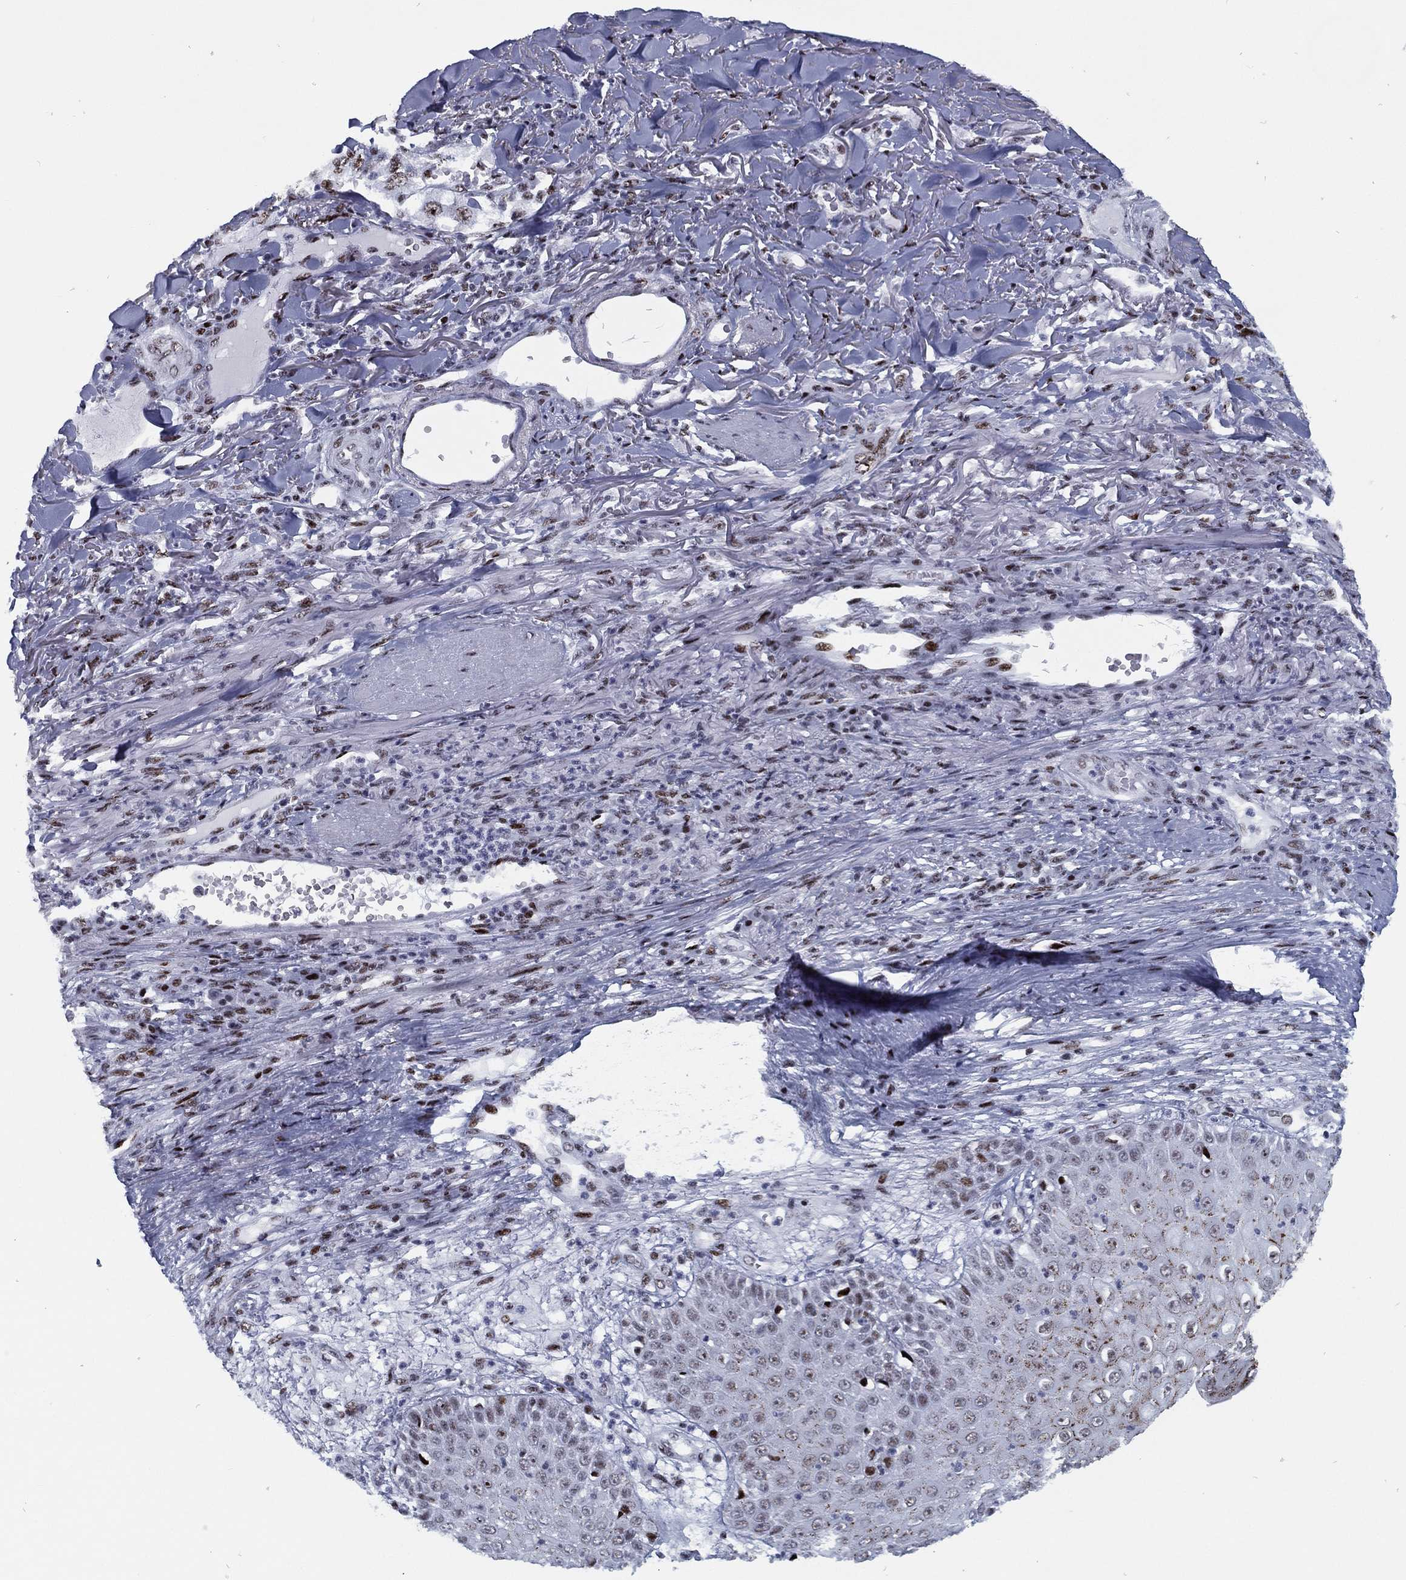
{"staining": {"intensity": "strong", "quantity": "25%-75%", "location": "nuclear"}, "tissue": "skin cancer", "cell_type": "Tumor cells", "image_type": "cancer", "snomed": [{"axis": "morphology", "description": "Squamous cell carcinoma, NOS"}, {"axis": "topography", "description": "Skin"}], "caption": "Immunohistochemical staining of human skin cancer (squamous cell carcinoma) displays strong nuclear protein expression in about 25%-75% of tumor cells.", "gene": "CYB561D2", "patient": {"sex": "male", "age": 82}}